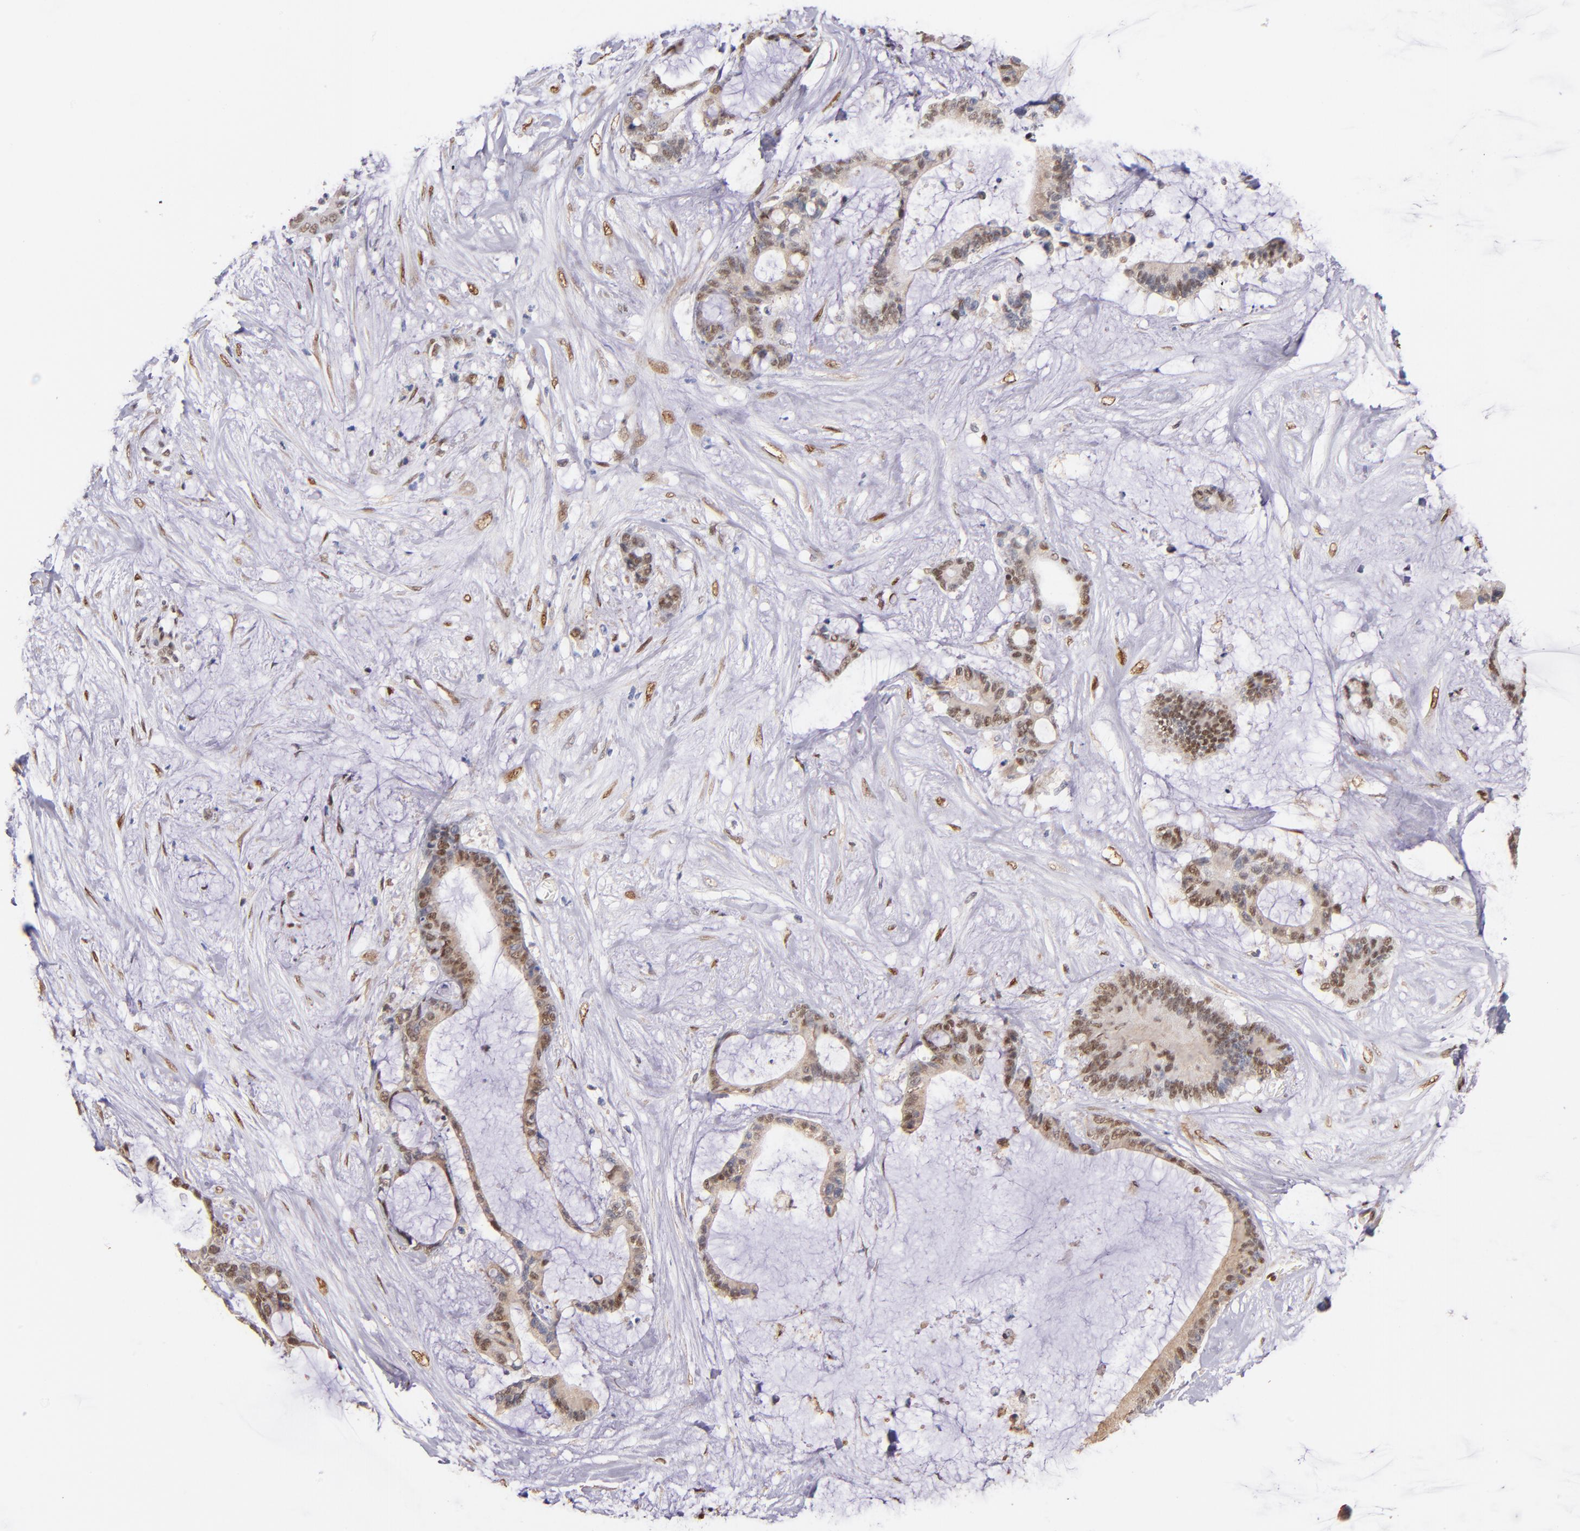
{"staining": {"intensity": "weak", "quantity": ">75%", "location": "cytoplasmic/membranous,nuclear"}, "tissue": "liver cancer", "cell_type": "Tumor cells", "image_type": "cancer", "snomed": [{"axis": "morphology", "description": "Cholangiocarcinoma"}, {"axis": "topography", "description": "Liver"}], "caption": "A low amount of weak cytoplasmic/membranous and nuclear expression is seen in about >75% of tumor cells in liver cancer (cholangiocarcinoma) tissue.", "gene": "SRF", "patient": {"sex": "female", "age": 73}}